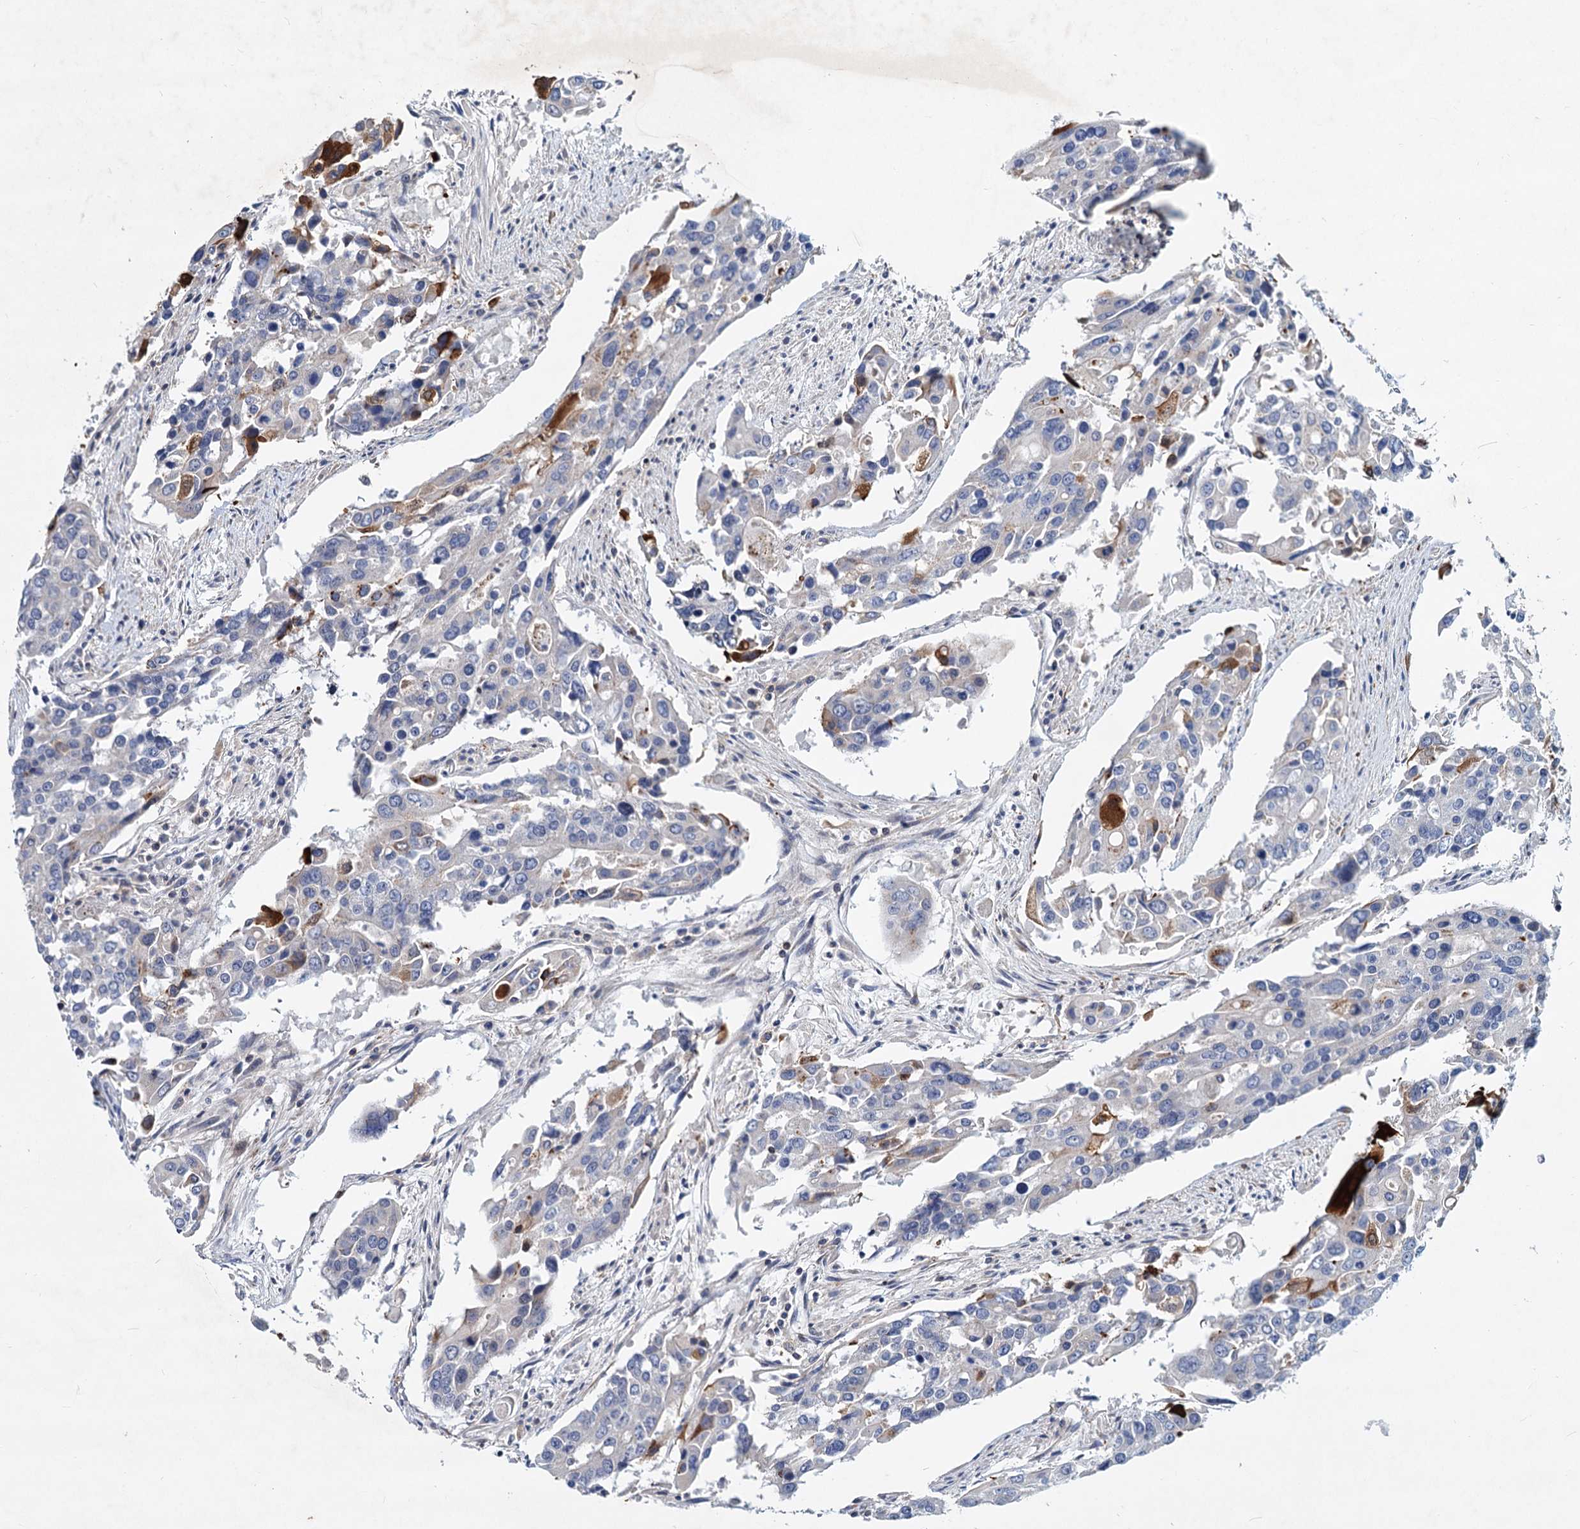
{"staining": {"intensity": "negative", "quantity": "none", "location": "none"}, "tissue": "colorectal cancer", "cell_type": "Tumor cells", "image_type": "cancer", "snomed": [{"axis": "morphology", "description": "Adenocarcinoma, NOS"}, {"axis": "topography", "description": "Colon"}], "caption": "This image is of colorectal cancer stained with immunohistochemistry to label a protein in brown with the nuclei are counter-stained blue. There is no staining in tumor cells.", "gene": "LRCH4", "patient": {"sex": "male", "age": 77}}